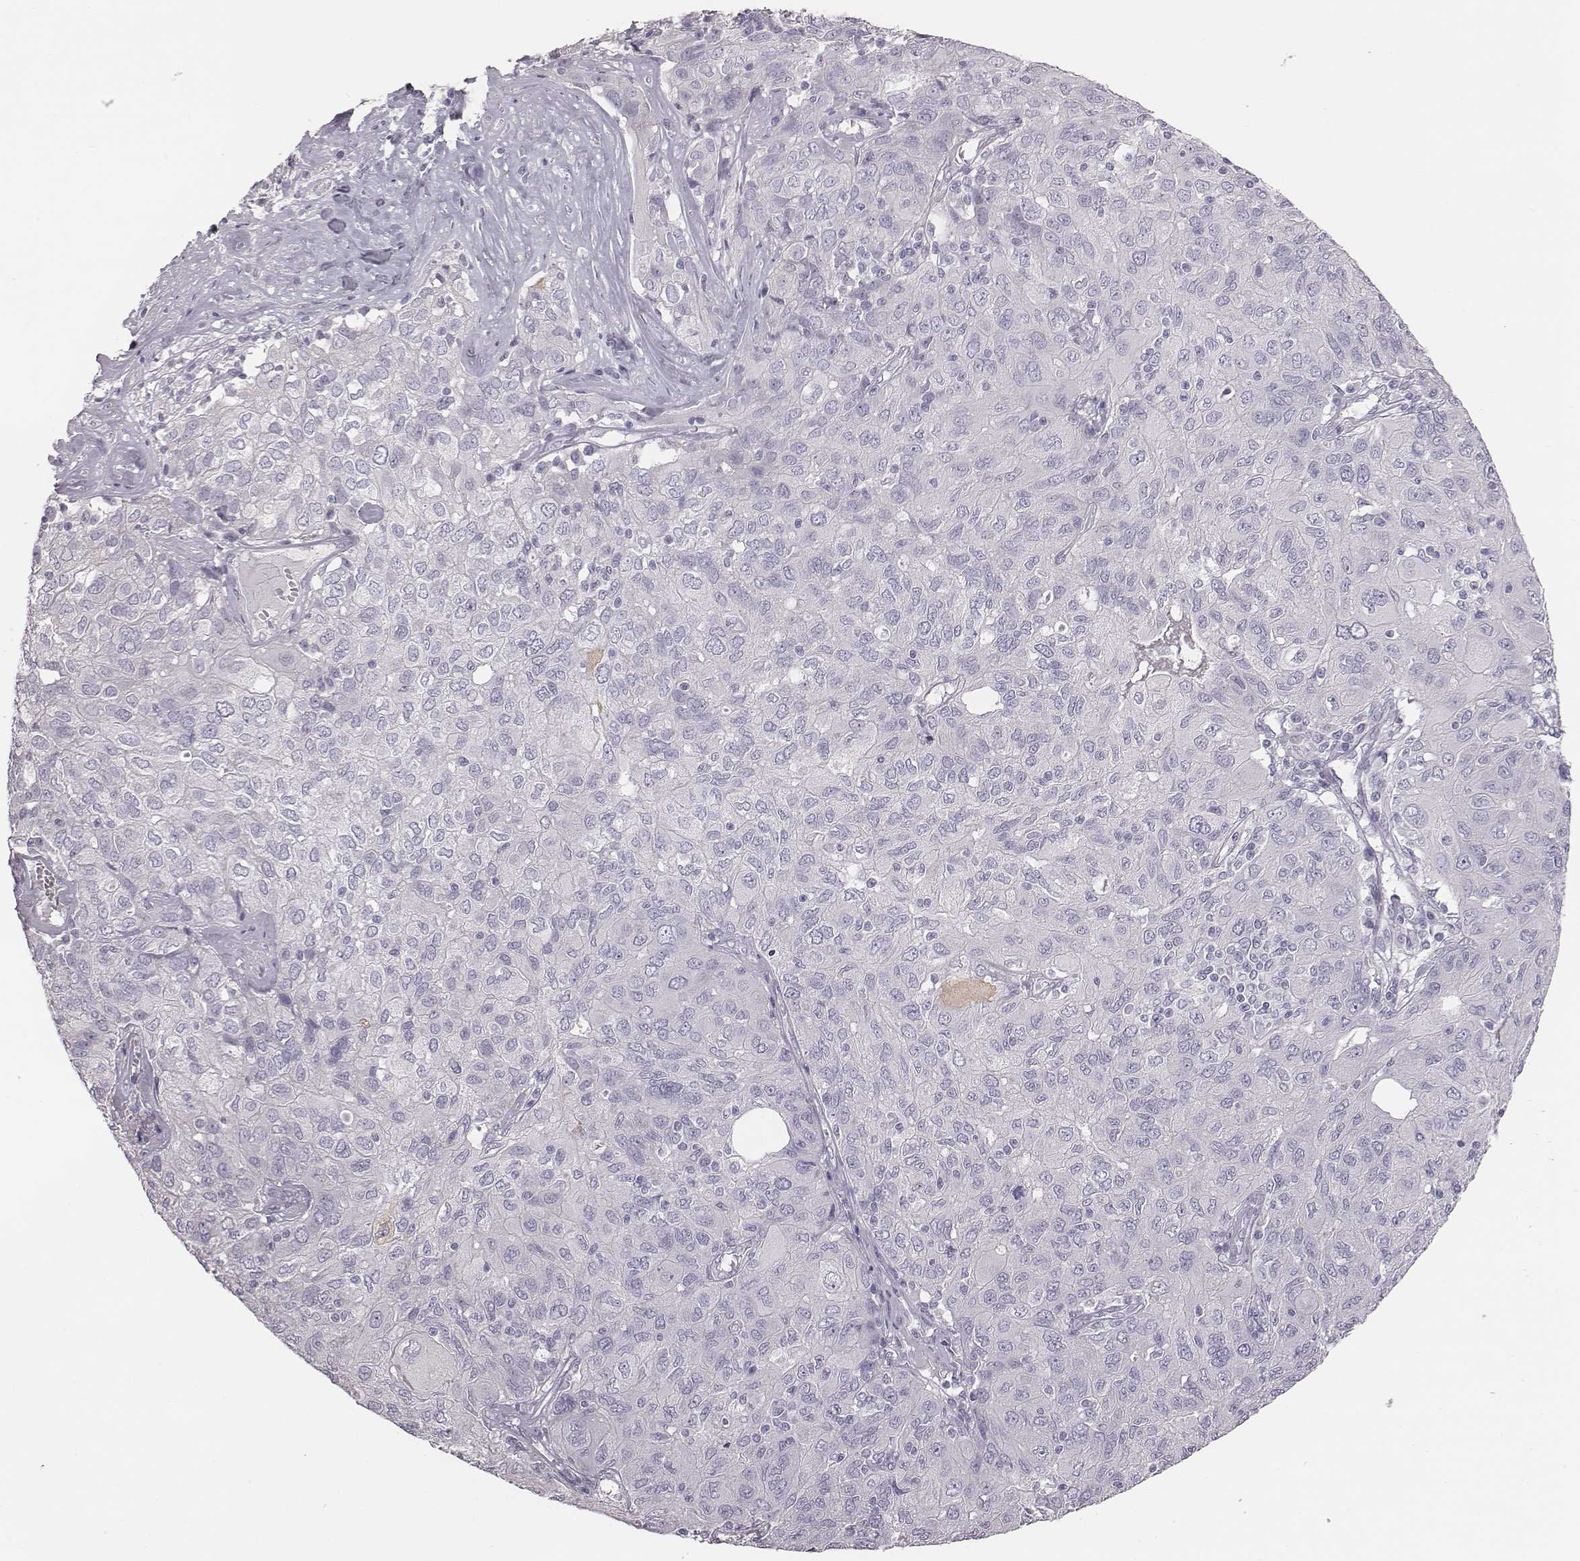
{"staining": {"intensity": "negative", "quantity": "none", "location": "none"}, "tissue": "ovarian cancer", "cell_type": "Tumor cells", "image_type": "cancer", "snomed": [{"axis": "morphology", "description": "Carcinoma, endometroid"}, {"axis": "topography", "description": "Ovary"}], "caption": "Tumor cells are negative for brown protein staining in ovarian endometroid carcinoma.", "gene": "C6orf58", "patient": {"sex": "female", "age": 50}}